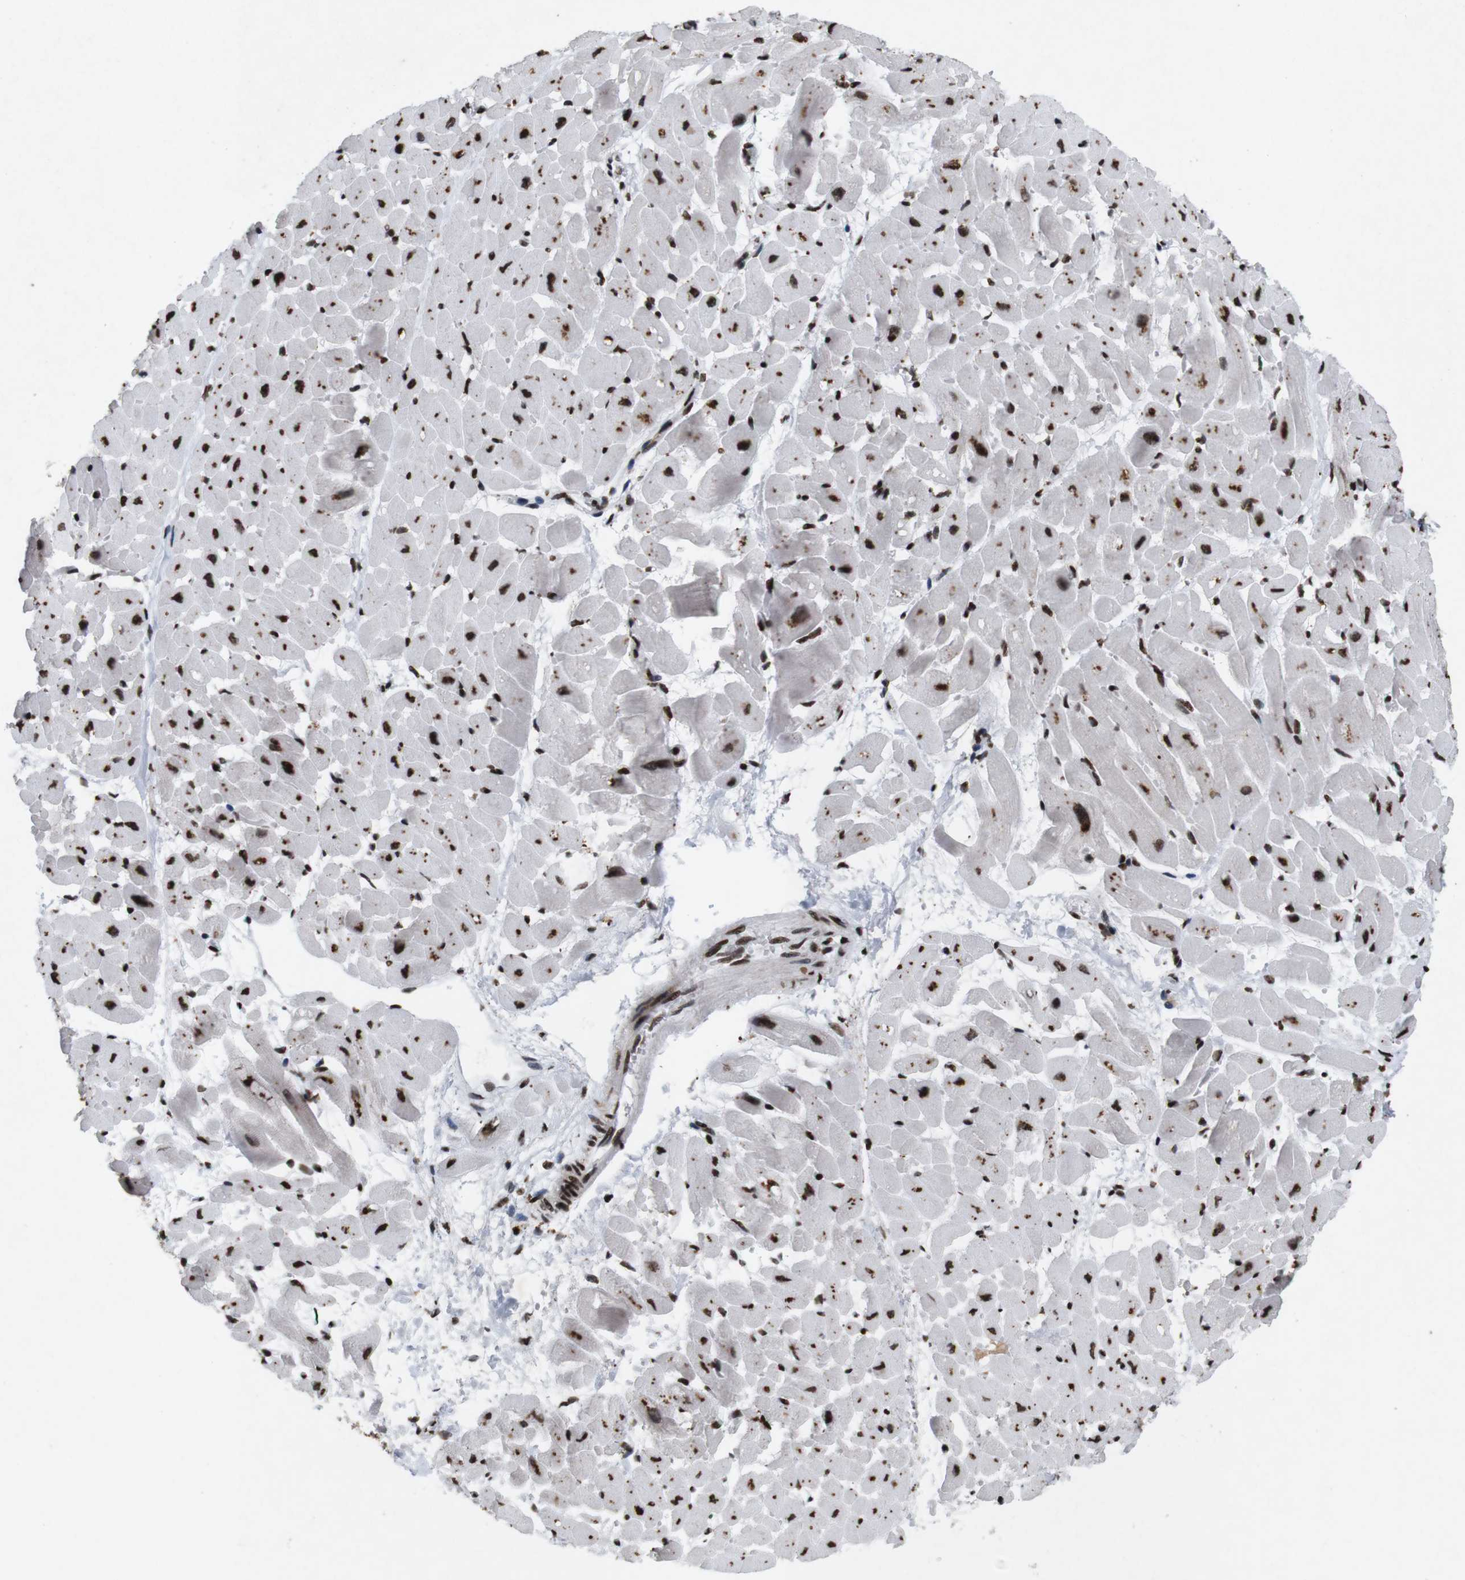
{"staining": {"intensity": "strong", "quantity": ">75%", "location": "cytoplasmic/membranous"}, "tissue": "heart muscle", "cell_type": "Cardiomyocytes", "image_type": "normal", "snomed": [{"axis": "morphology", "description": "Normal tissue, NOS"}, {"axis": "topography", "description": "Heart"}], "caption": "A brown stain labels strong cytoplasmic/membranous expression of a protein in cardiomyocytes of normal human heart muscle.", "gene": "MAGEH1", "patient": {"sex": "male", "age": 45}}